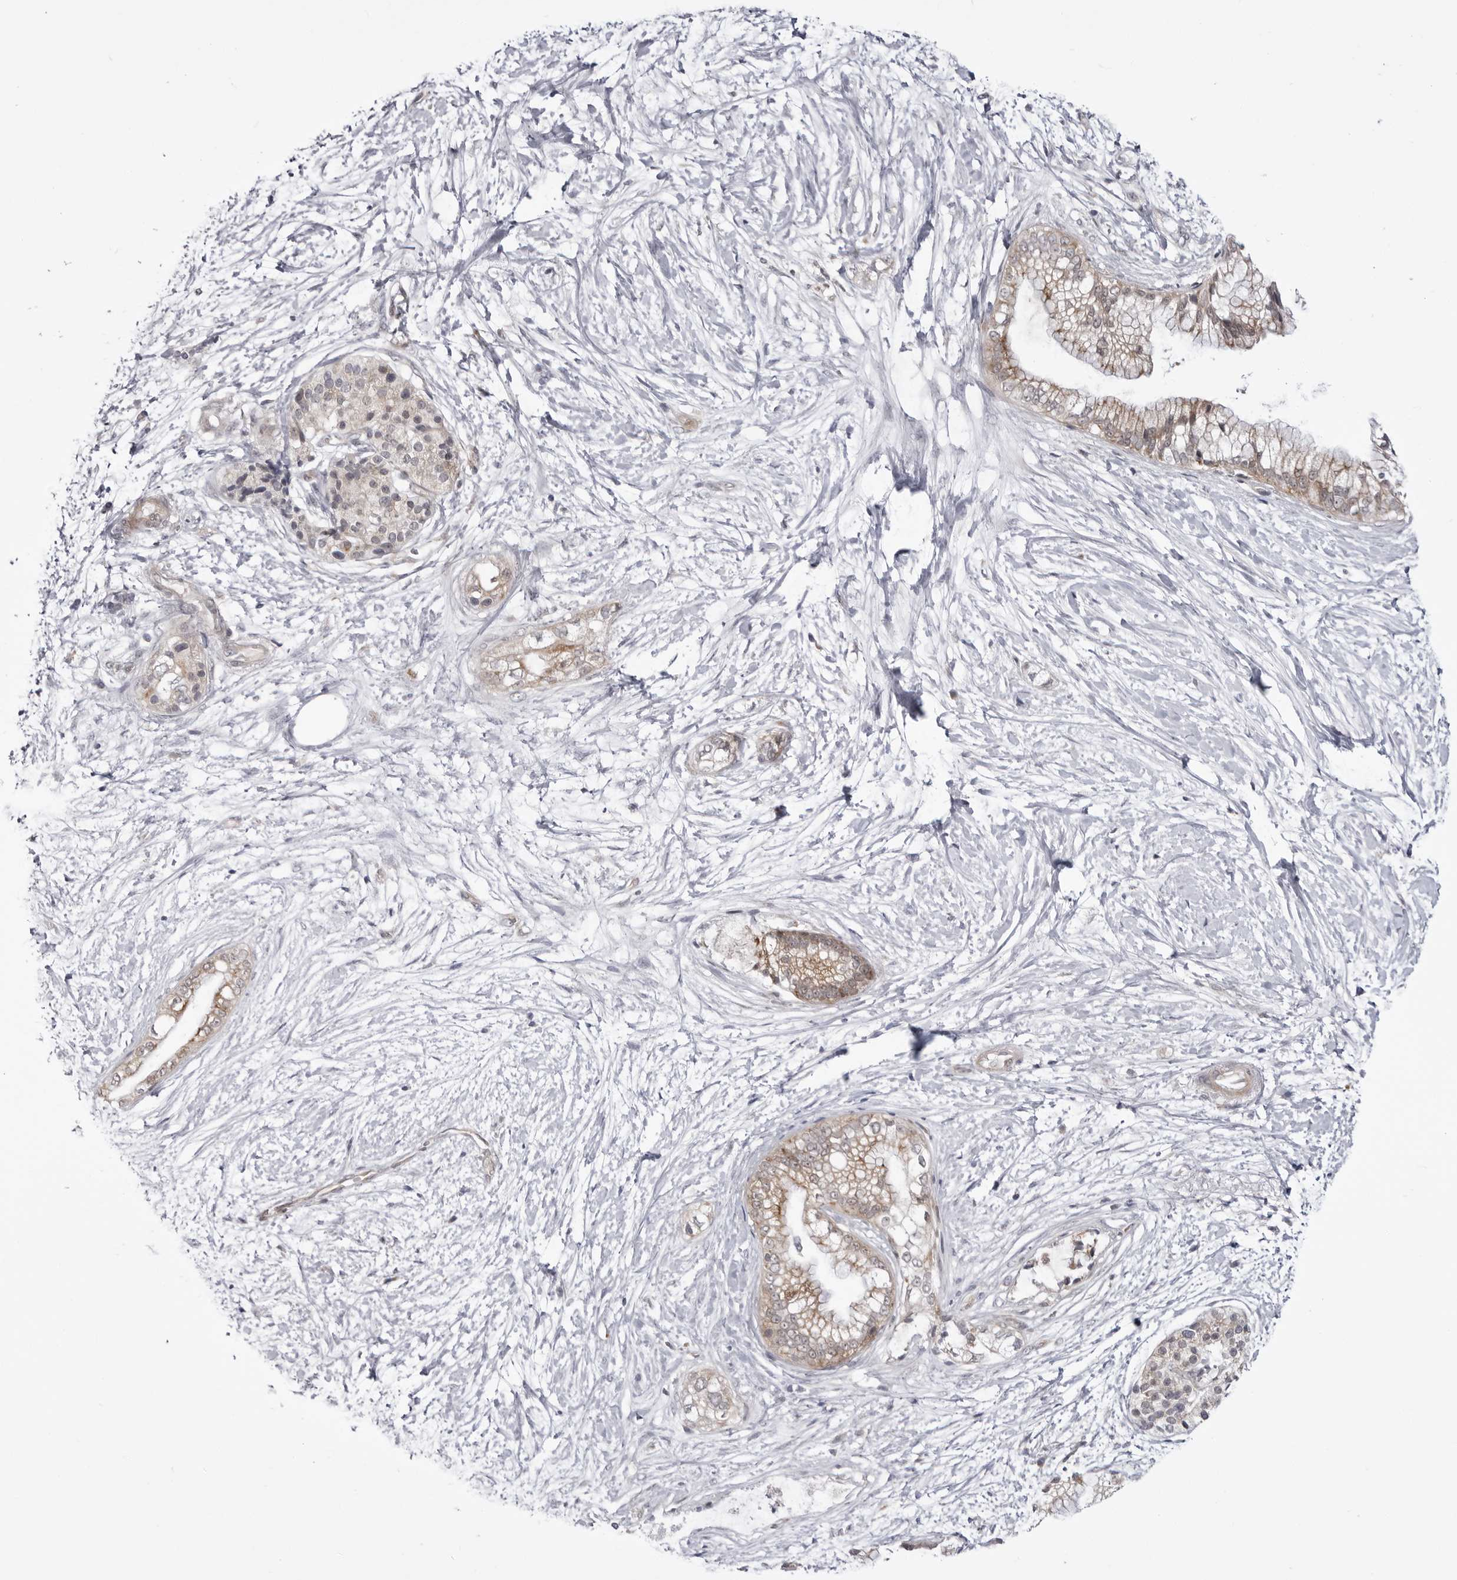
{"staining": {"intensity": "weak", "quantity": "25%-75%", "location": "cytoplasmic/membranous"}, "tissue": "pancreatic cancer", "cell_type": "Tumor cells", "image_type": "cancer", "snomed": [{"axis": "morphology", "description": "Adenocarcinoma, NOS"}, {"axis": "topography", "description": "Pancreas"}], "caption": "Brown immunohistochemical staining in human pancreatic cancer exhibits weak cytoplasmic/membranous staining in approximately 25%-75% of tumor cells. (Brightfield microscopy of DAB IHC at high magnification).", "gene": "CCDC18", "patient": {"sex": "male", "age": 68}}